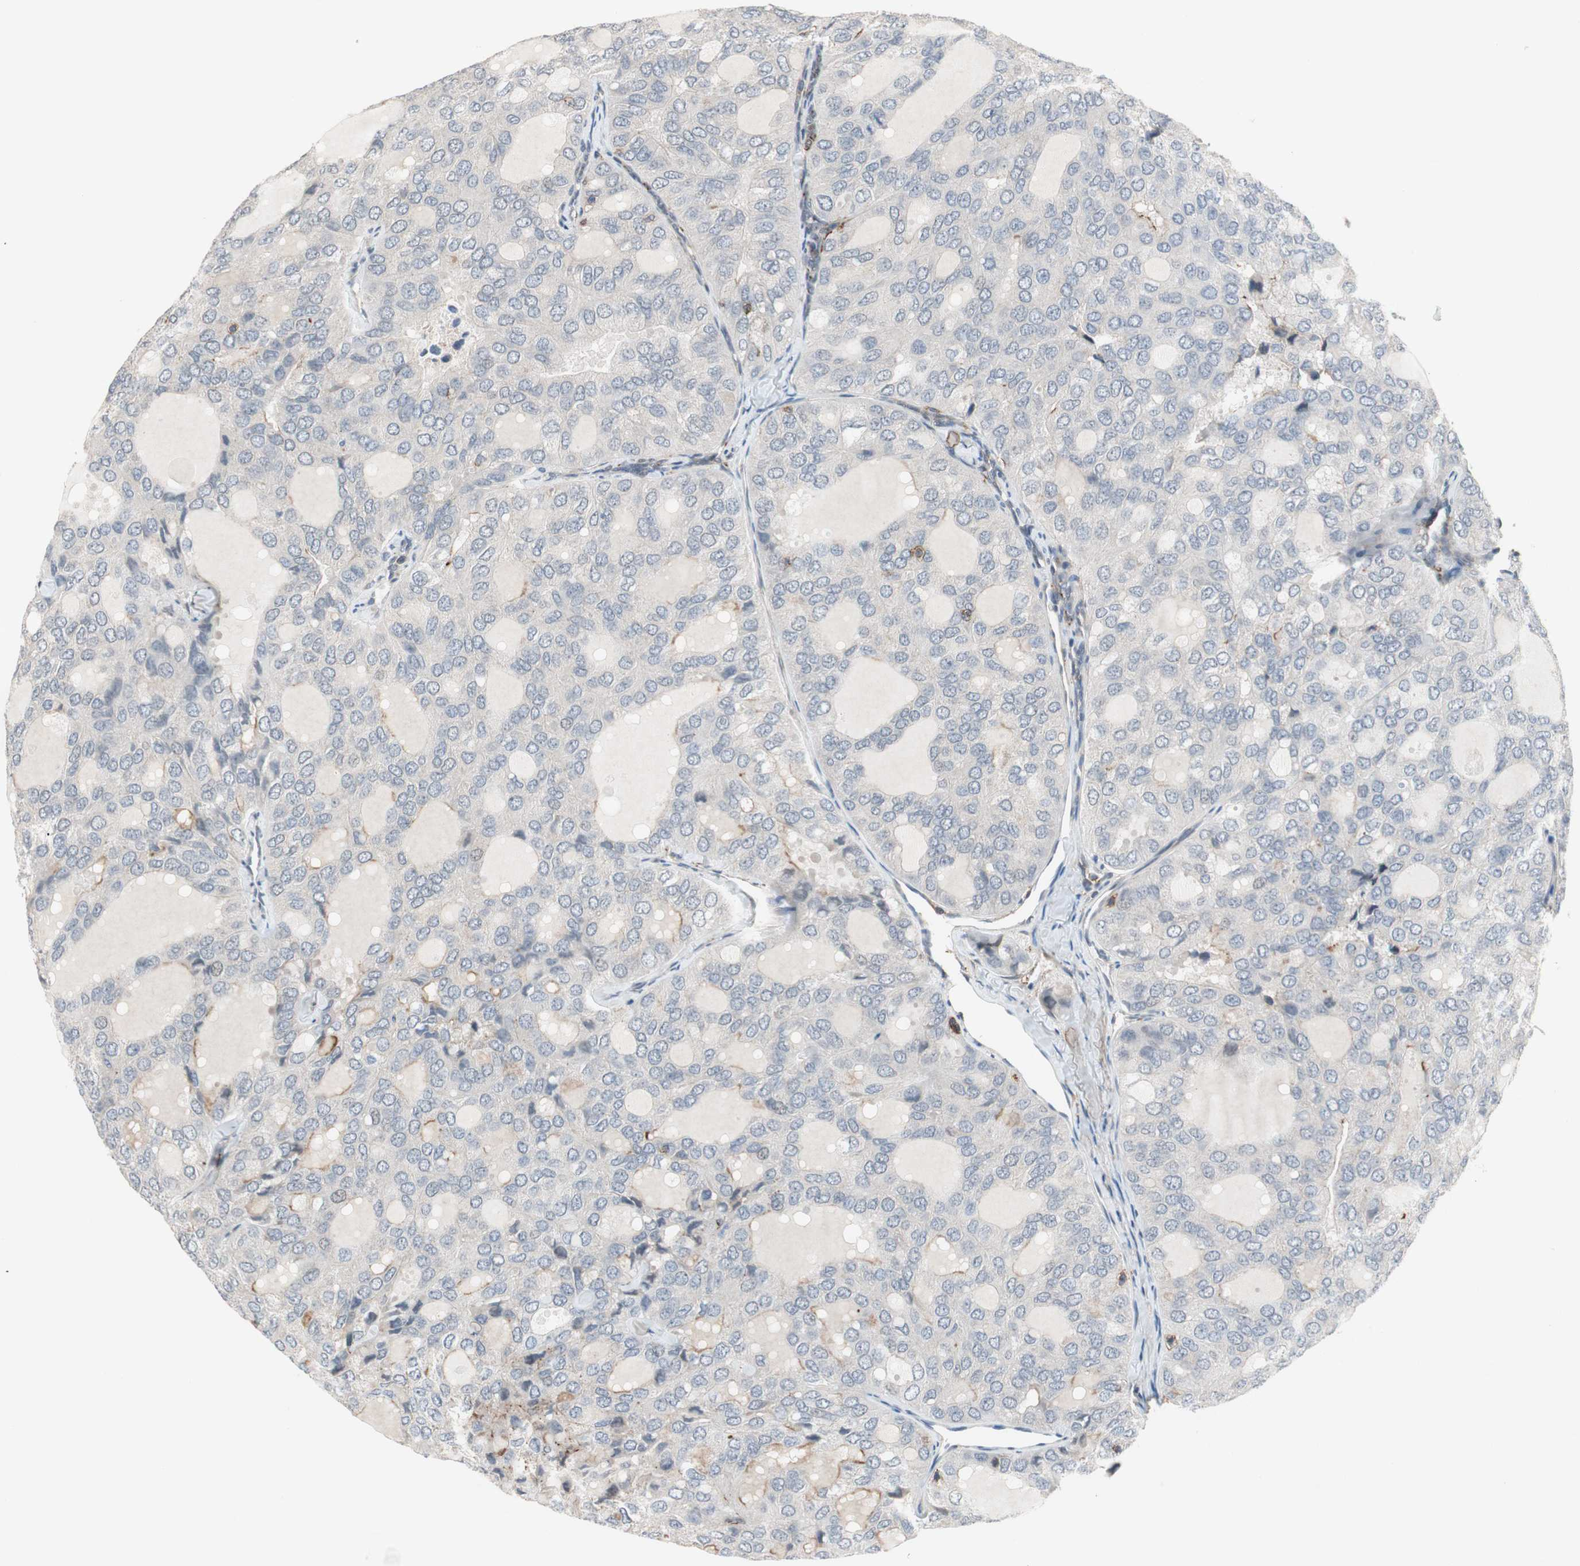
{"staining": {"intensity": "negative", "quantity": "none", "location": "none"}, "tissue": "thyroid cancer", "cell_type": "Tumor cells", "image_type": "cancer", "snomed": [{"axis": "morphology", "description": "Follicular adenoma carcinoma, NOS"}, {"axis": "topography", "description": "Thyroid gland"}], "caption": "This is a histopathology image of immunohistochemistry staining of thyroid cancer (follicular adenoma carcinoma), which shows no expression in tumor cells.", "gene": "GRHL1", "patient": {"sex": "male", "age": 75}}